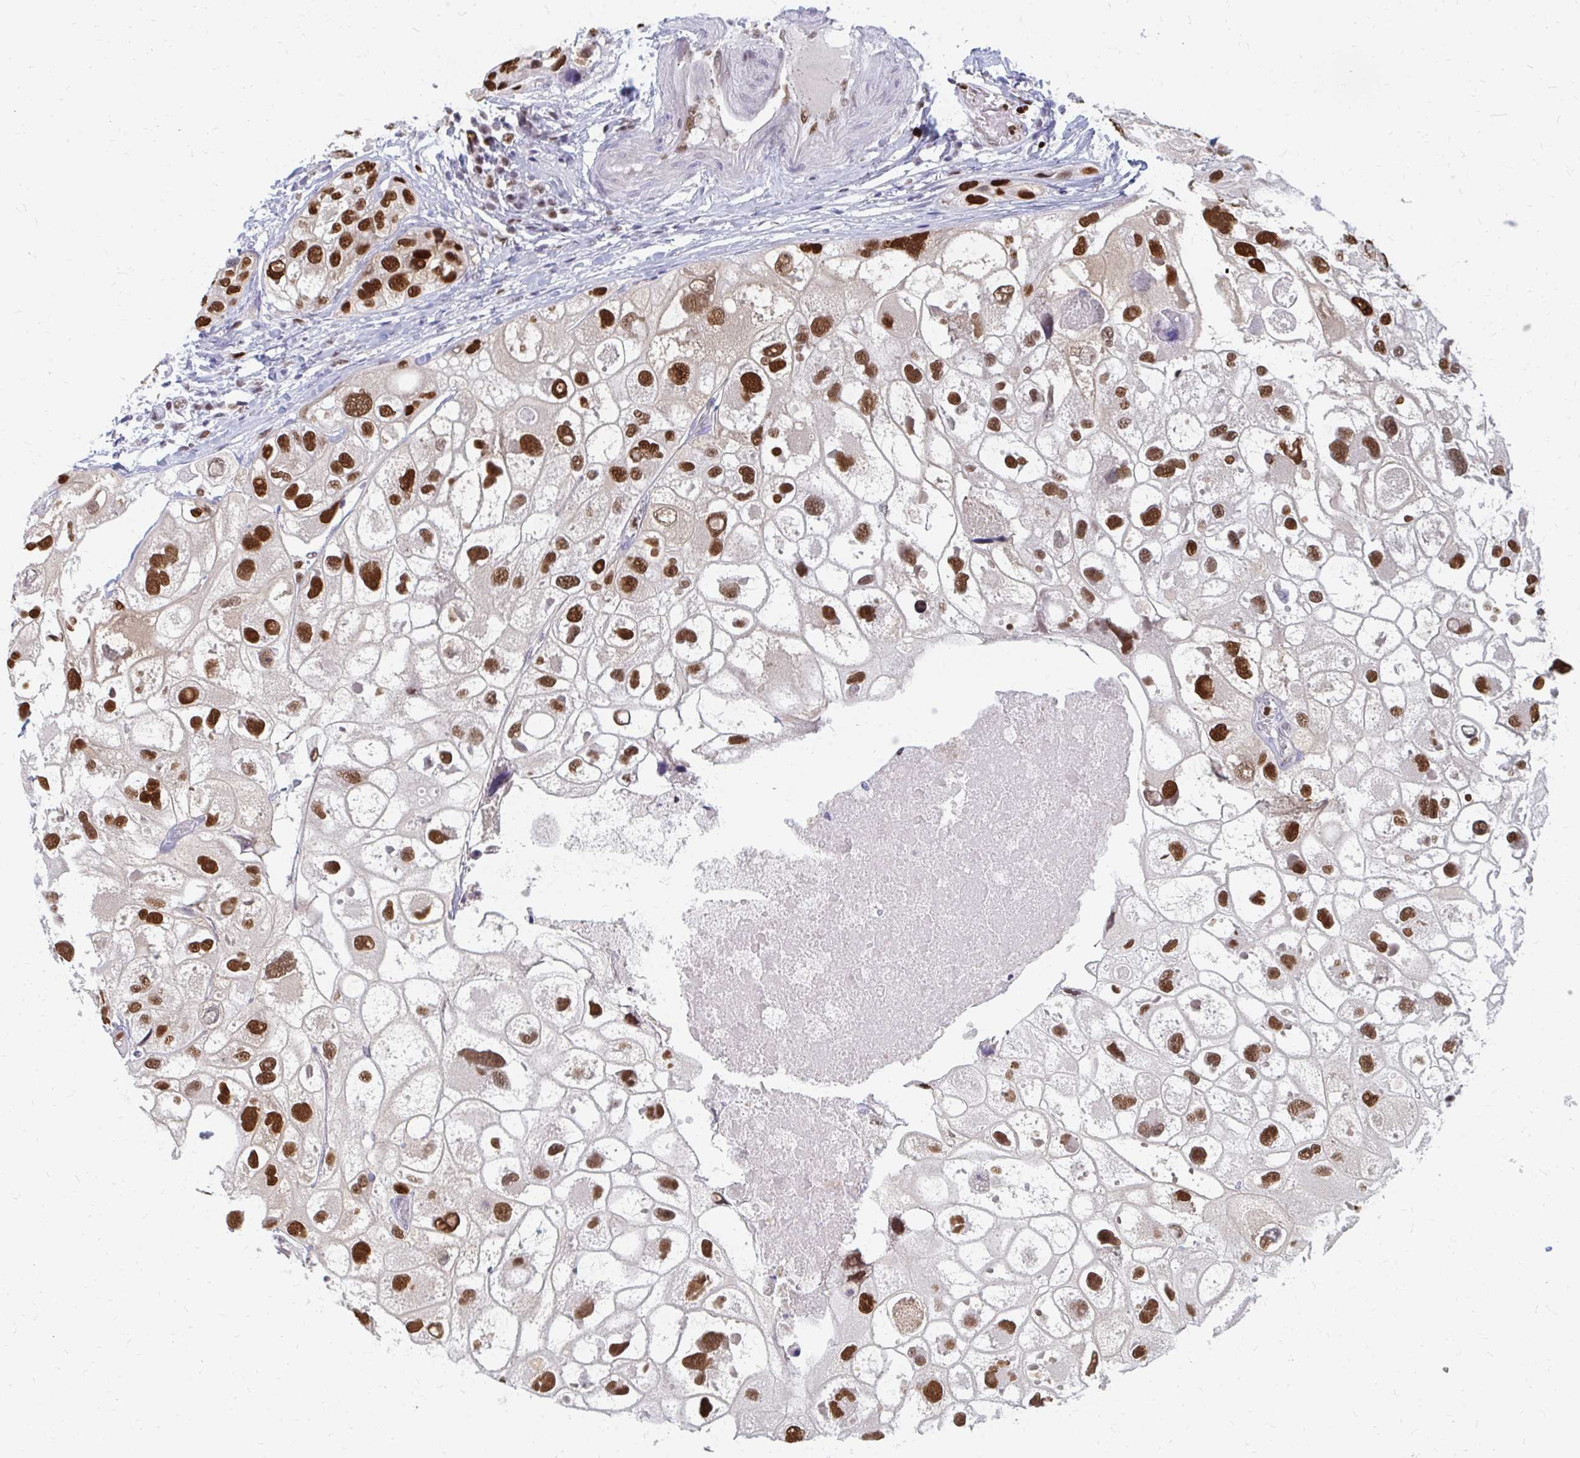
{"staining": {"intensity": "strong", "quantity": ">75%", "location": "nuclear"}, "tissue": "urothelial cancer", "cell_type": "Tumor cells", "image_type": "cancer", "snomed": [{"axis": "morphology", "description": "Urothelial carcinoma, High grade"}, {"axis": "topography", "description": "Urinary bladder"}], "caption": "Immunohistochemical staining of human high-grade urothelial carcinoma displays high levels of strong nuclear protein positivity in approximately >75% of tumor cells.", "gene": "PLK3", "patient": {"sex": "female", "age": 64}}